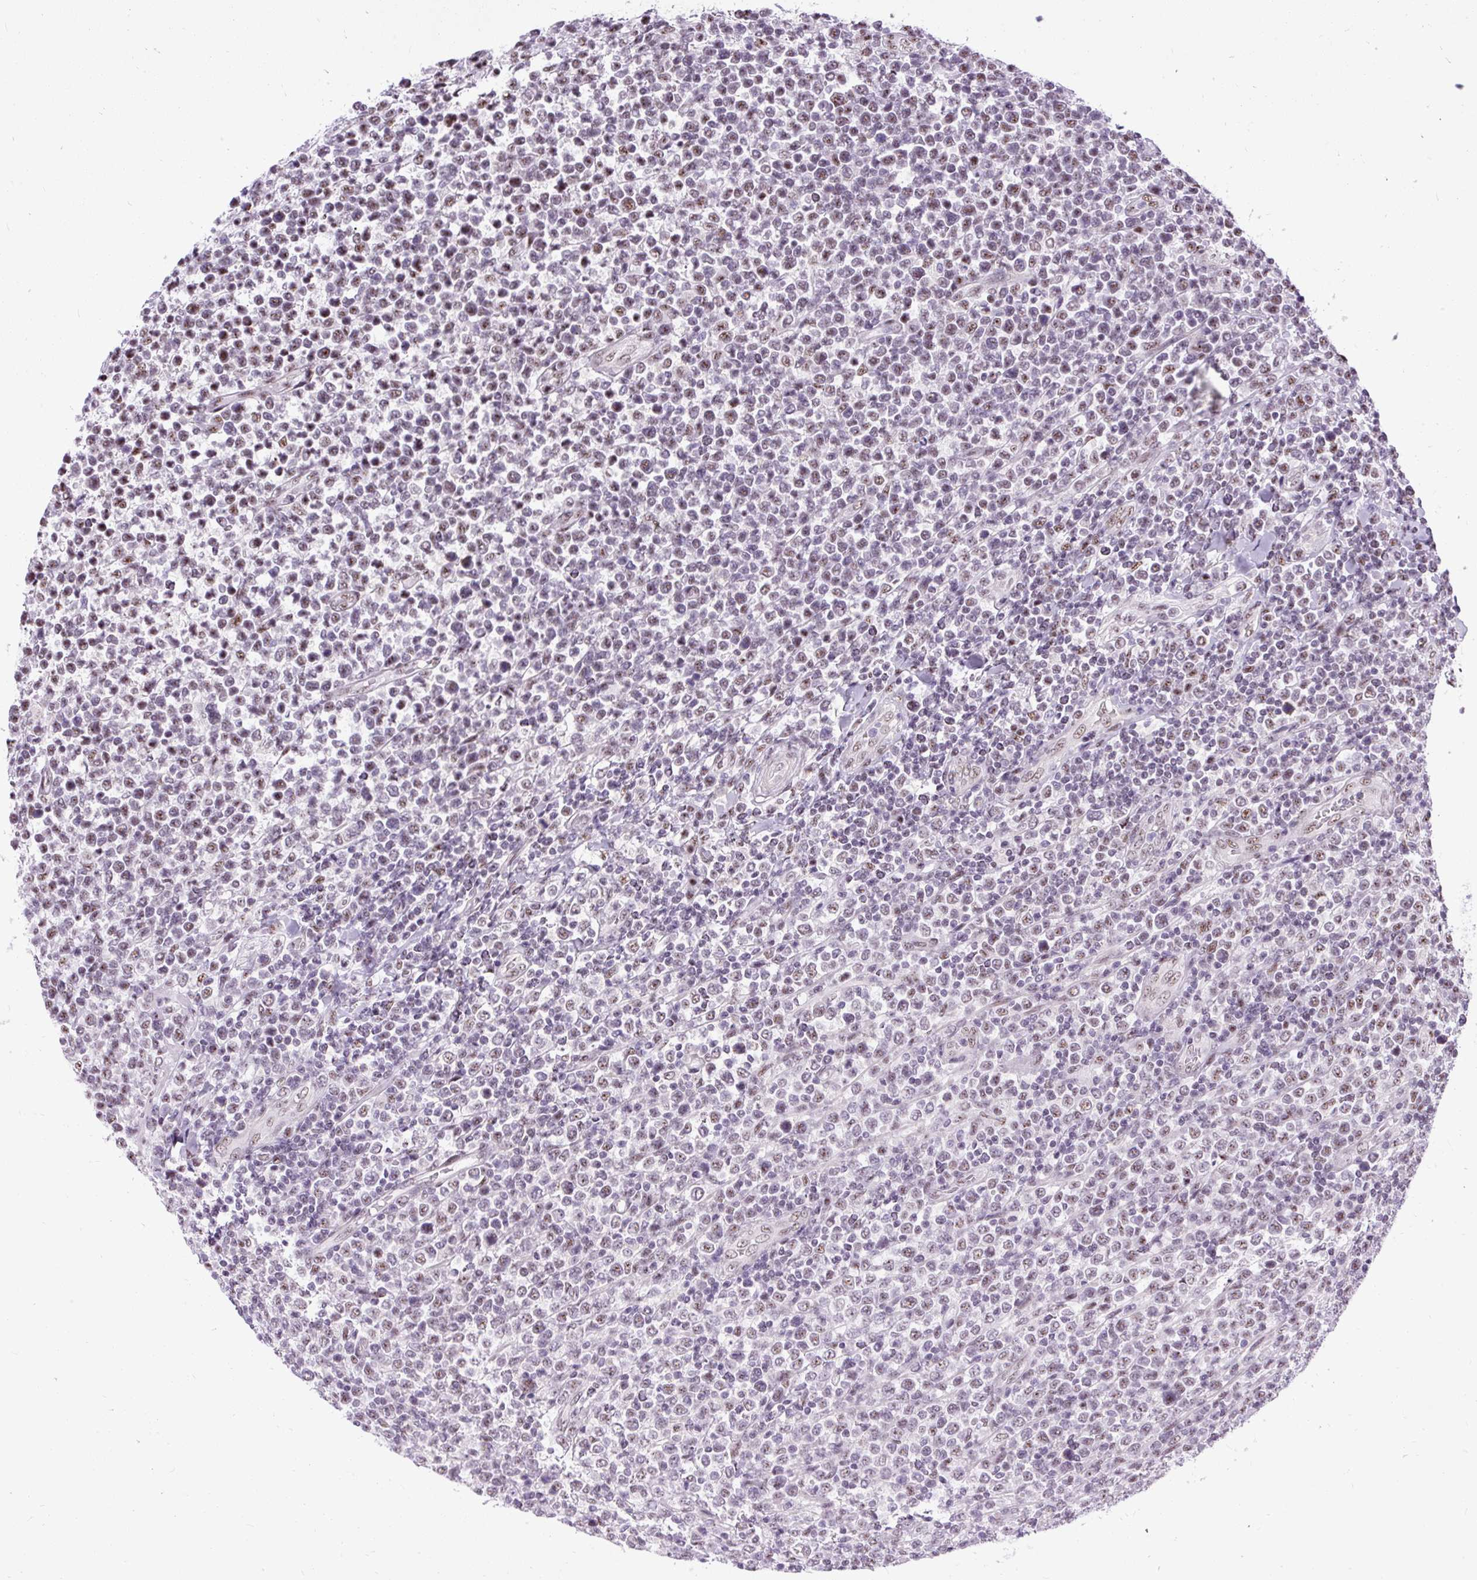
{"staining": {"intensity": "weak", "quantity": "<25%", "location": "nuclear"}, "tissue": "lymphoma", "cell_type": "Tumor cells", "image_type": "cancer", "snomed": [{"axis": "morphology", "description": "Malignant lymphoma, non-Hodgkin's type, High grade"}, {"axis": "topography", "description": "Soft tissue"}], "caption": "Tumor cells are negative for protein expression in human malignant lymphoma, non-Hodgkin's type (high-grade).", "gene": "SMC5", "patient": {"sex": "female", "age": 56}}